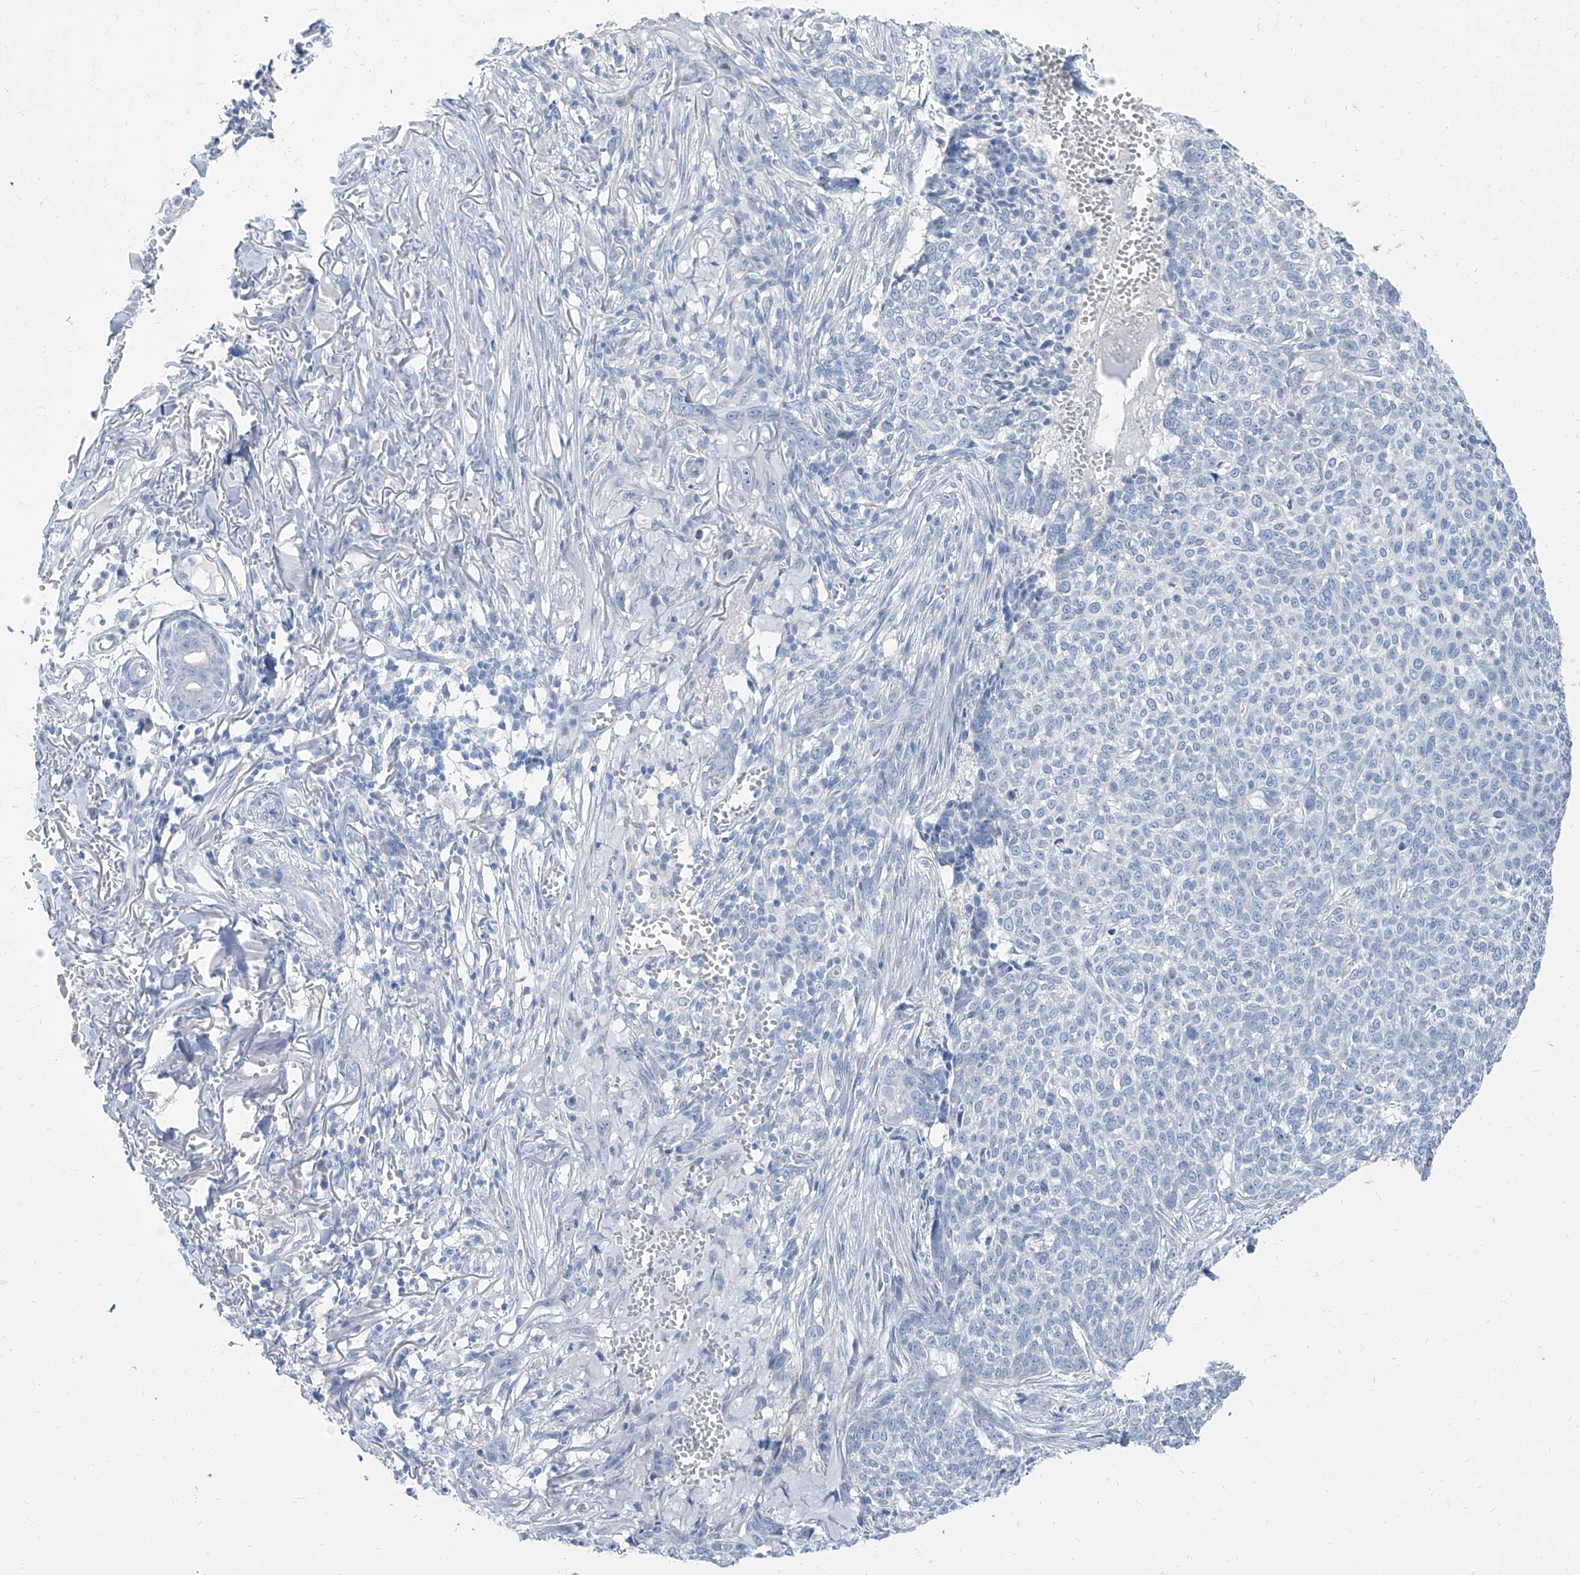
{"staining": {"intensity": "negative", "quantity": "none", "location": "none"}, "tissue": "skin cancer", "cell_type": "Tumor cells", "image_type": "cancer", "snomed": [{"axis": "morphology", "description": "Basal cell carcinoma"}, {"axis": "topography", "description": "Skin"}], "caption": "An immunohistochemistry photomicrograph of basal cell carcinoma (skin) is shown. There is no staining in tumor cells of basal cell carcinoma (skin).", "gene": "TXLNB", "patient": {"sex": "male", "age": 85}}